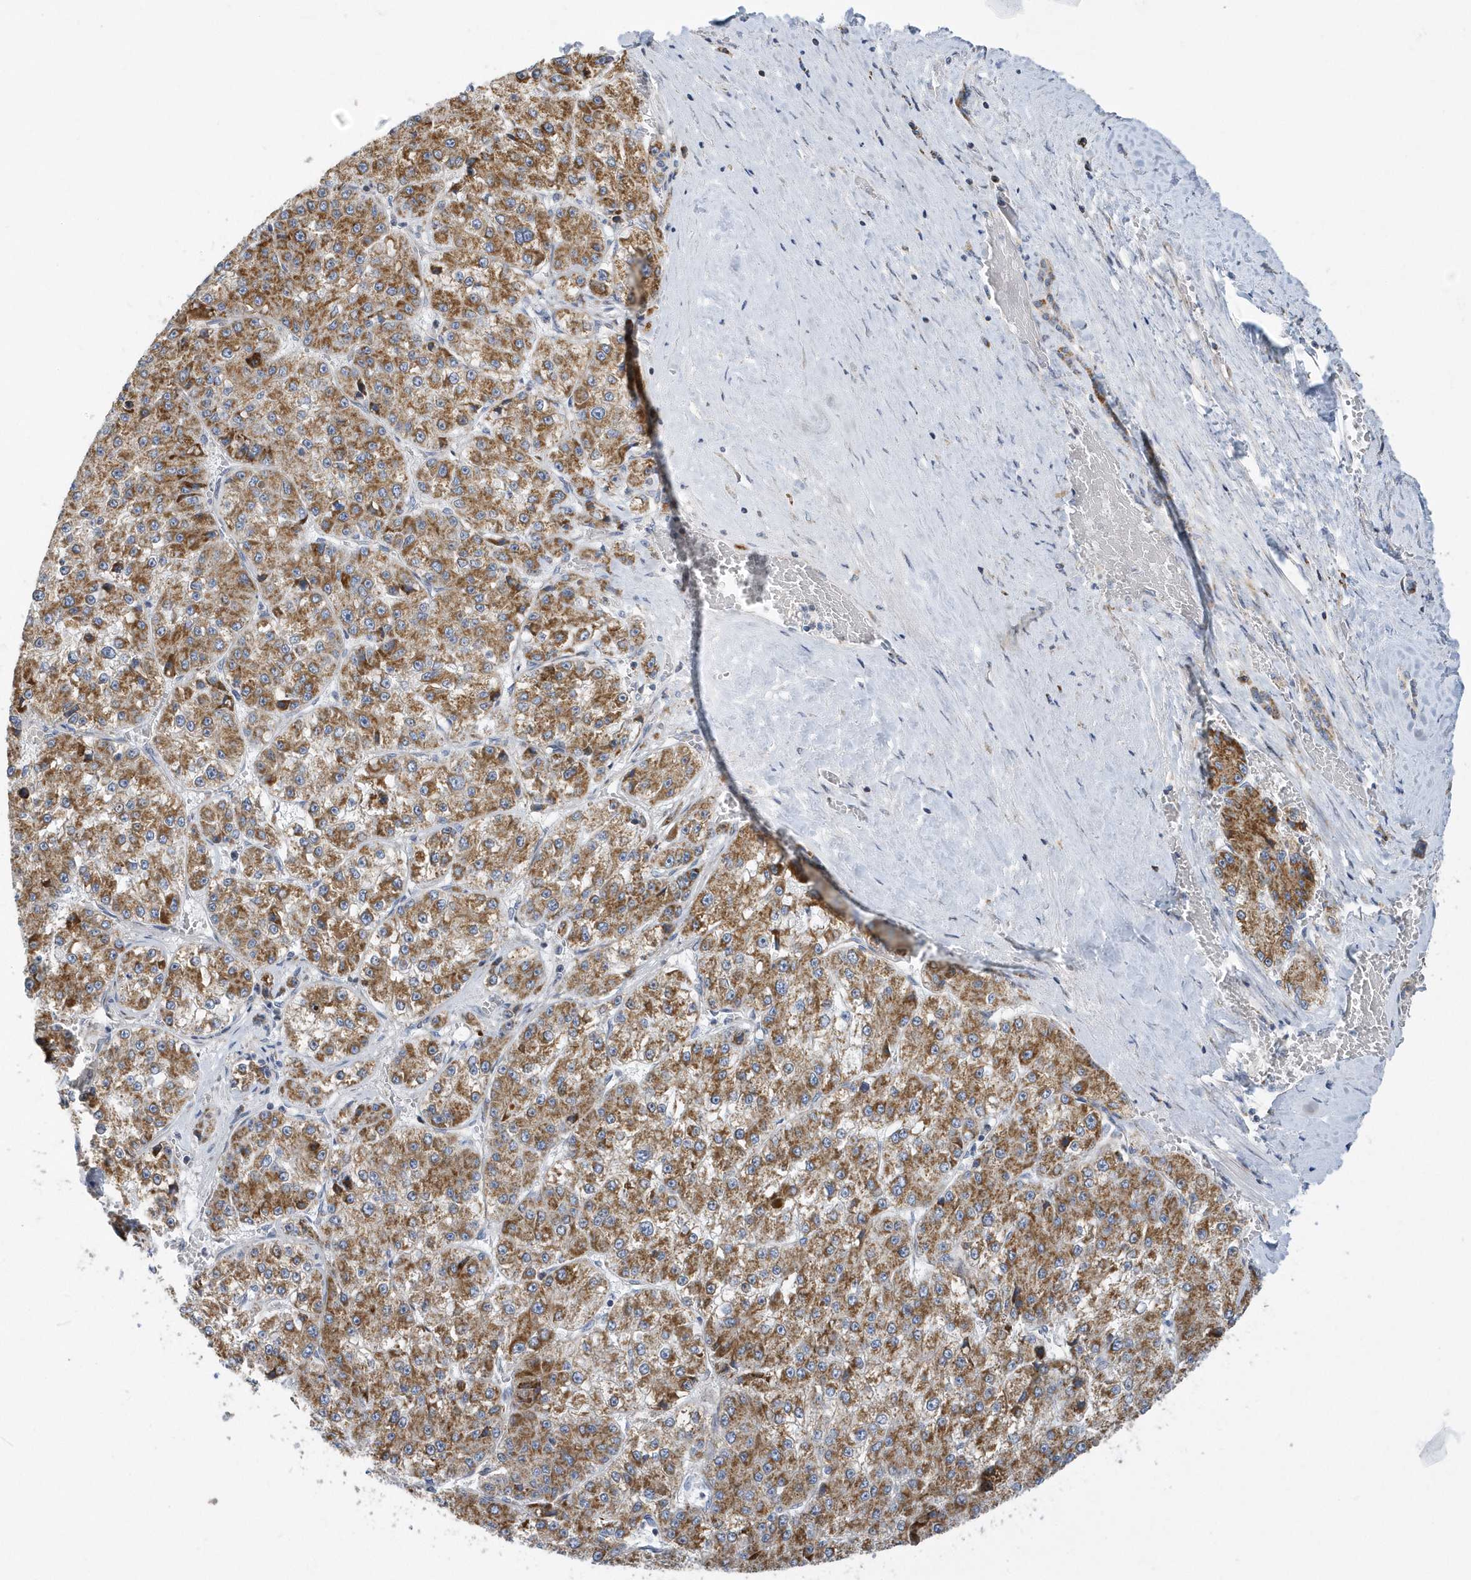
{"staining": {"intensity": "moderate", "quantity": ">75%", "location": "cytoplasmic/membranous"}, "tissue": "liver cancer", "cell_type": "Tumor cells", "image_type": "cancer", "snomed": [{"axis": "morphology", "description": "Carcinoma, Hepatocellular, NOS"}, {"axis": "topography", "description": "Liver"}], "caption": "A brown stain highlights moderate cytoplasmic/membranous expression of a protein in human liver cancer (hepatocellular carcinoma) tumor cells.", "gene": "VWA5B2", "patient": {"sex": "female", "age": 73}}